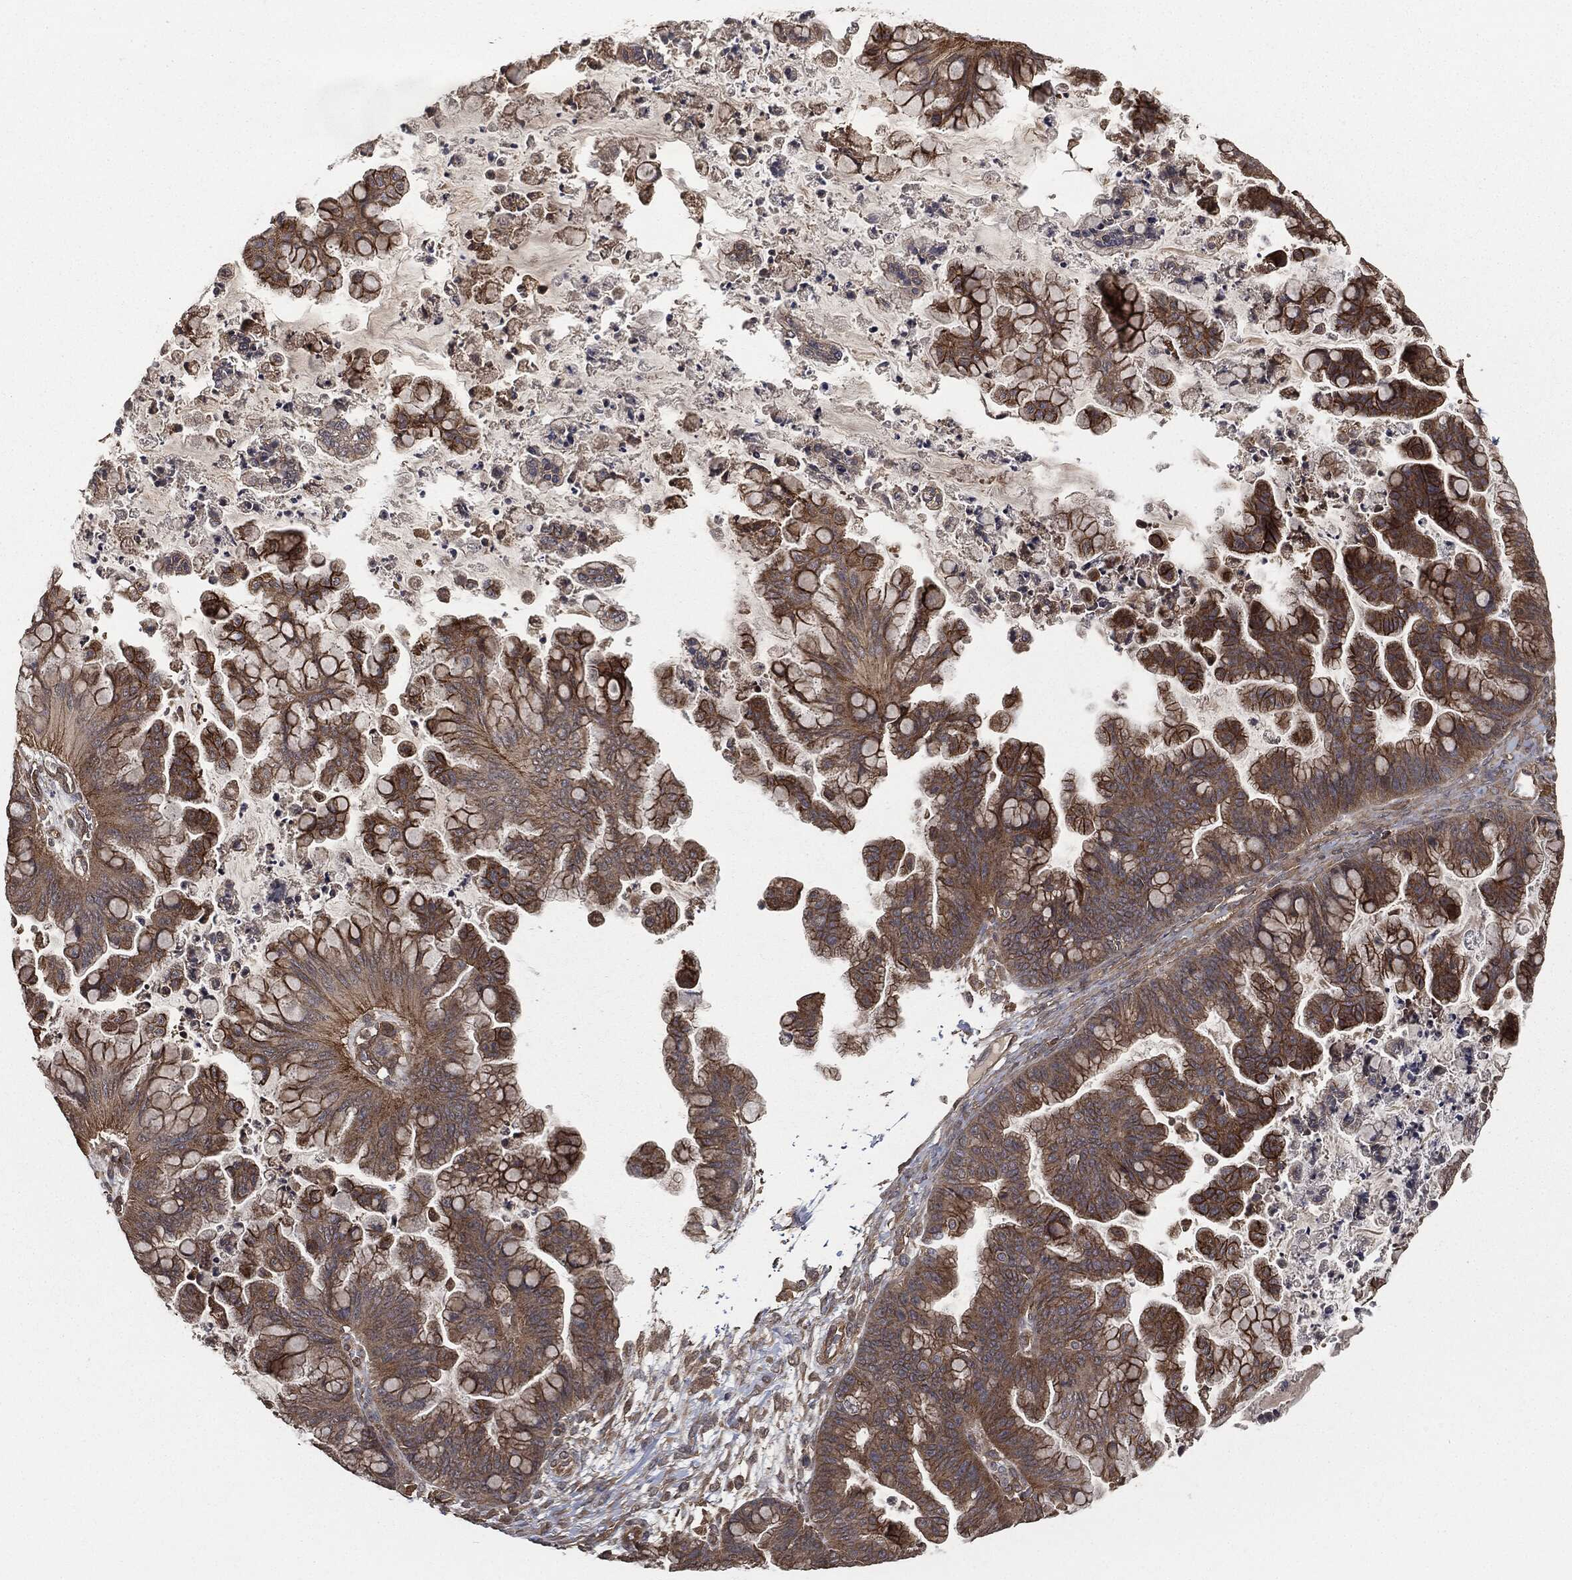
{"staining": {"intensity": "moderate", "quantity": "25%-75%", "location": "cytoplasmic/membranous"}, "tissue": "ovarian cancer", "cell_type": "Tumor cells", "image_type": "cancer", "snomed": [{"axis": "morphology", "description": "Cystadenocarcinoma, mucinous, NOS"}, {"axis": "topography", "description": "Ovary"}], "caption": "An immunohistochemistry (IHC) micrograph of neoplastic tissue is shown. Protein staining in brown labels moderate cytoplasmic/membranous positivity in ovarian cancer within tumor cells. The staining was performed using DAB (3,3'-diaminobenzidine), with brown indicating positive protein expression. Nuclei are stained blue with hematoxylin.", "gene": "ERBIN", "patient": {"sex": "female", "age": 67}}